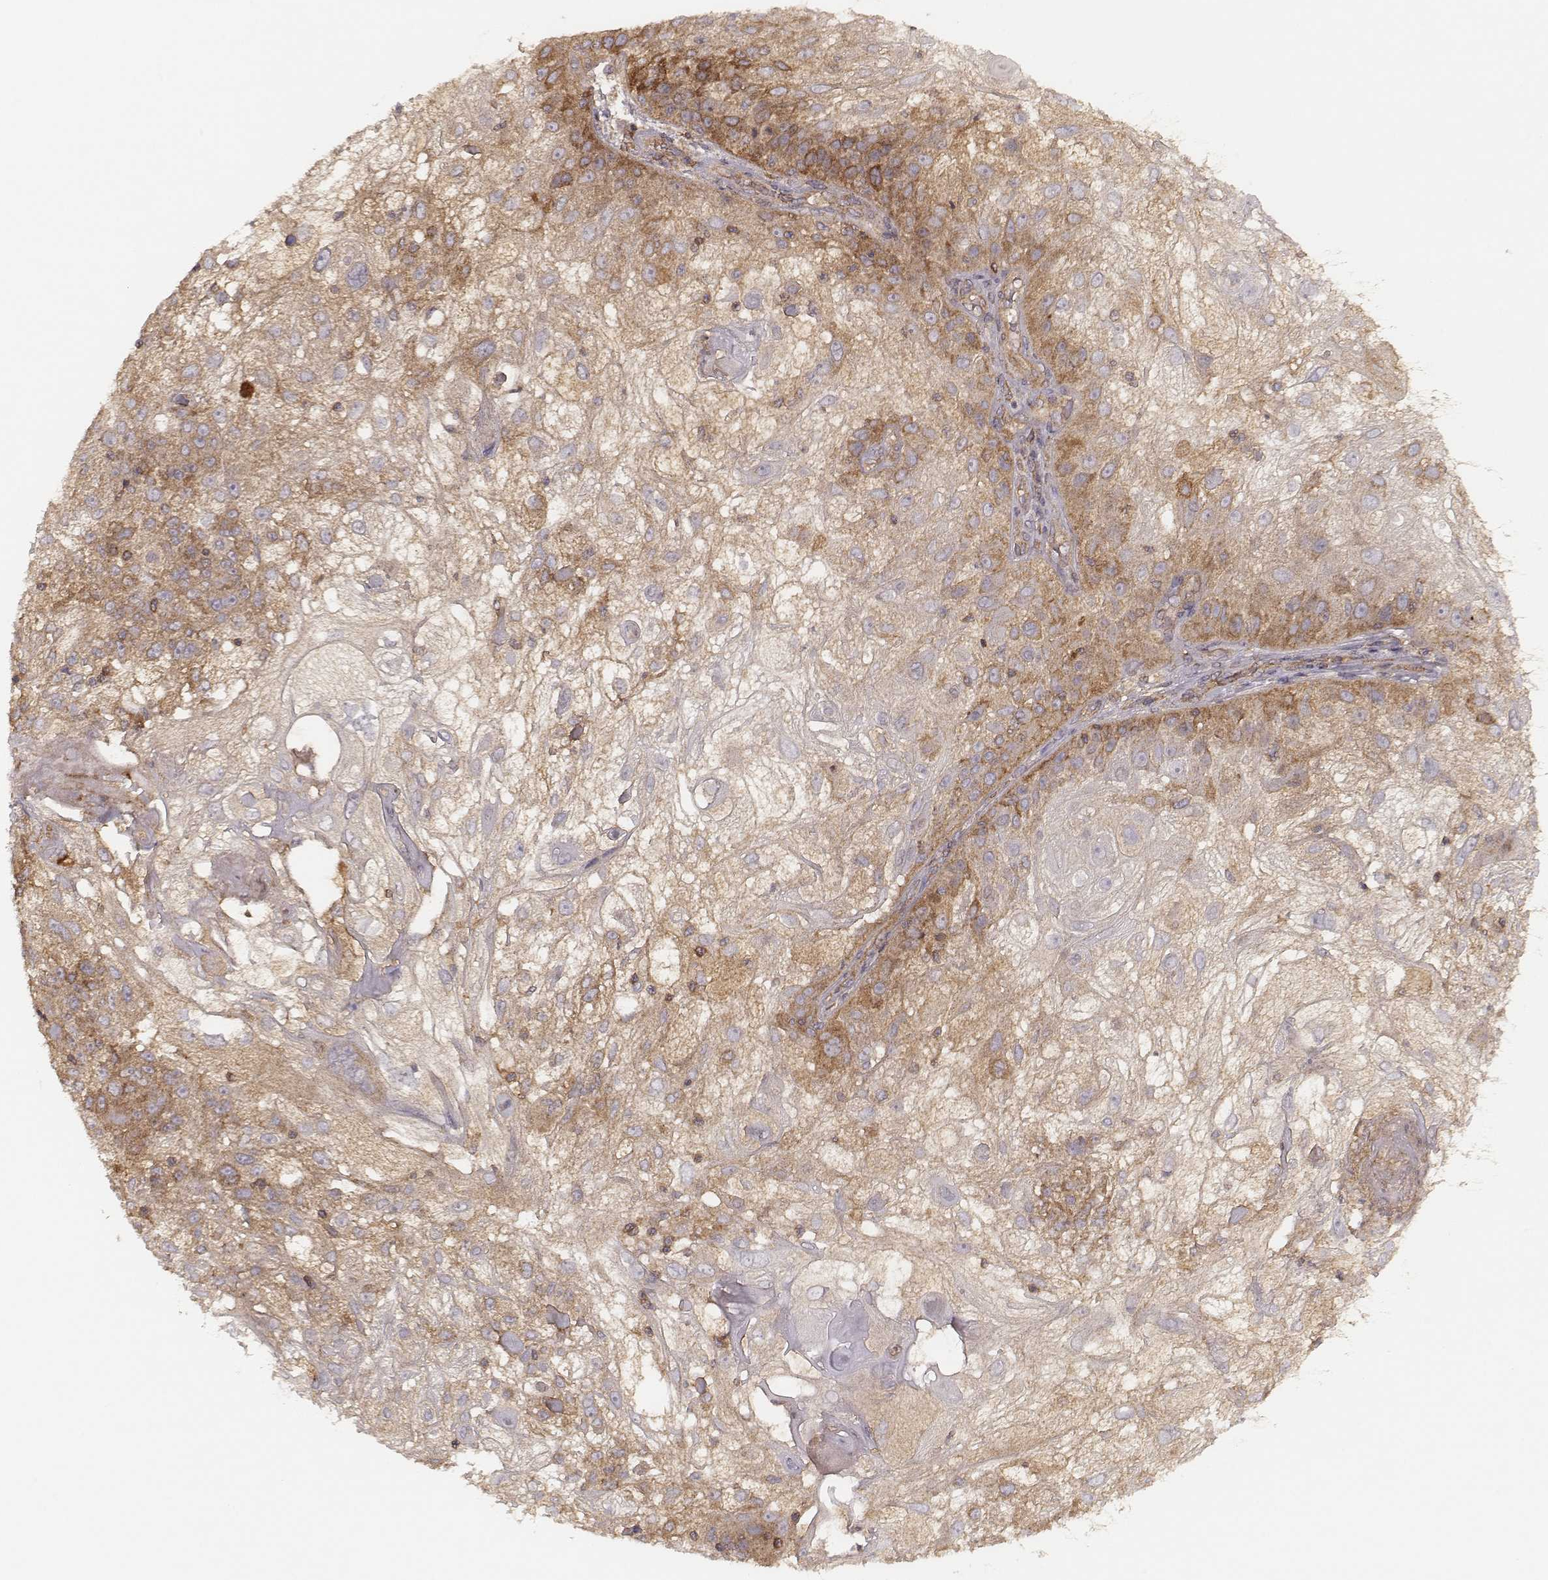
{"staining": {"intensity": "strong", "quantity": ">75%", "location": "cytoplasmic/membranous"}, "tissue": "skin cancer", "cell_type": "Tumor cells", "image_type": "cancer", "snomed": [{"axis": "morphology", "description": "Normal tissue, NOS"}, {"axis": "morphology", "description": "Squamous cell carcinoma, NOS"}, {"axis": "topography", "description": "Skin"}], "caption": "Immunohistochemistry (IHC) micrograph of human skin cancer (squamous cell carcinoma) stained for a protein (brown), which displays high levels of strong cytoplasmic/membranous expression in approximately >75% of tumor cells.", "gene": "CARS1", "patient": {"sex": "female", "age": 83}}